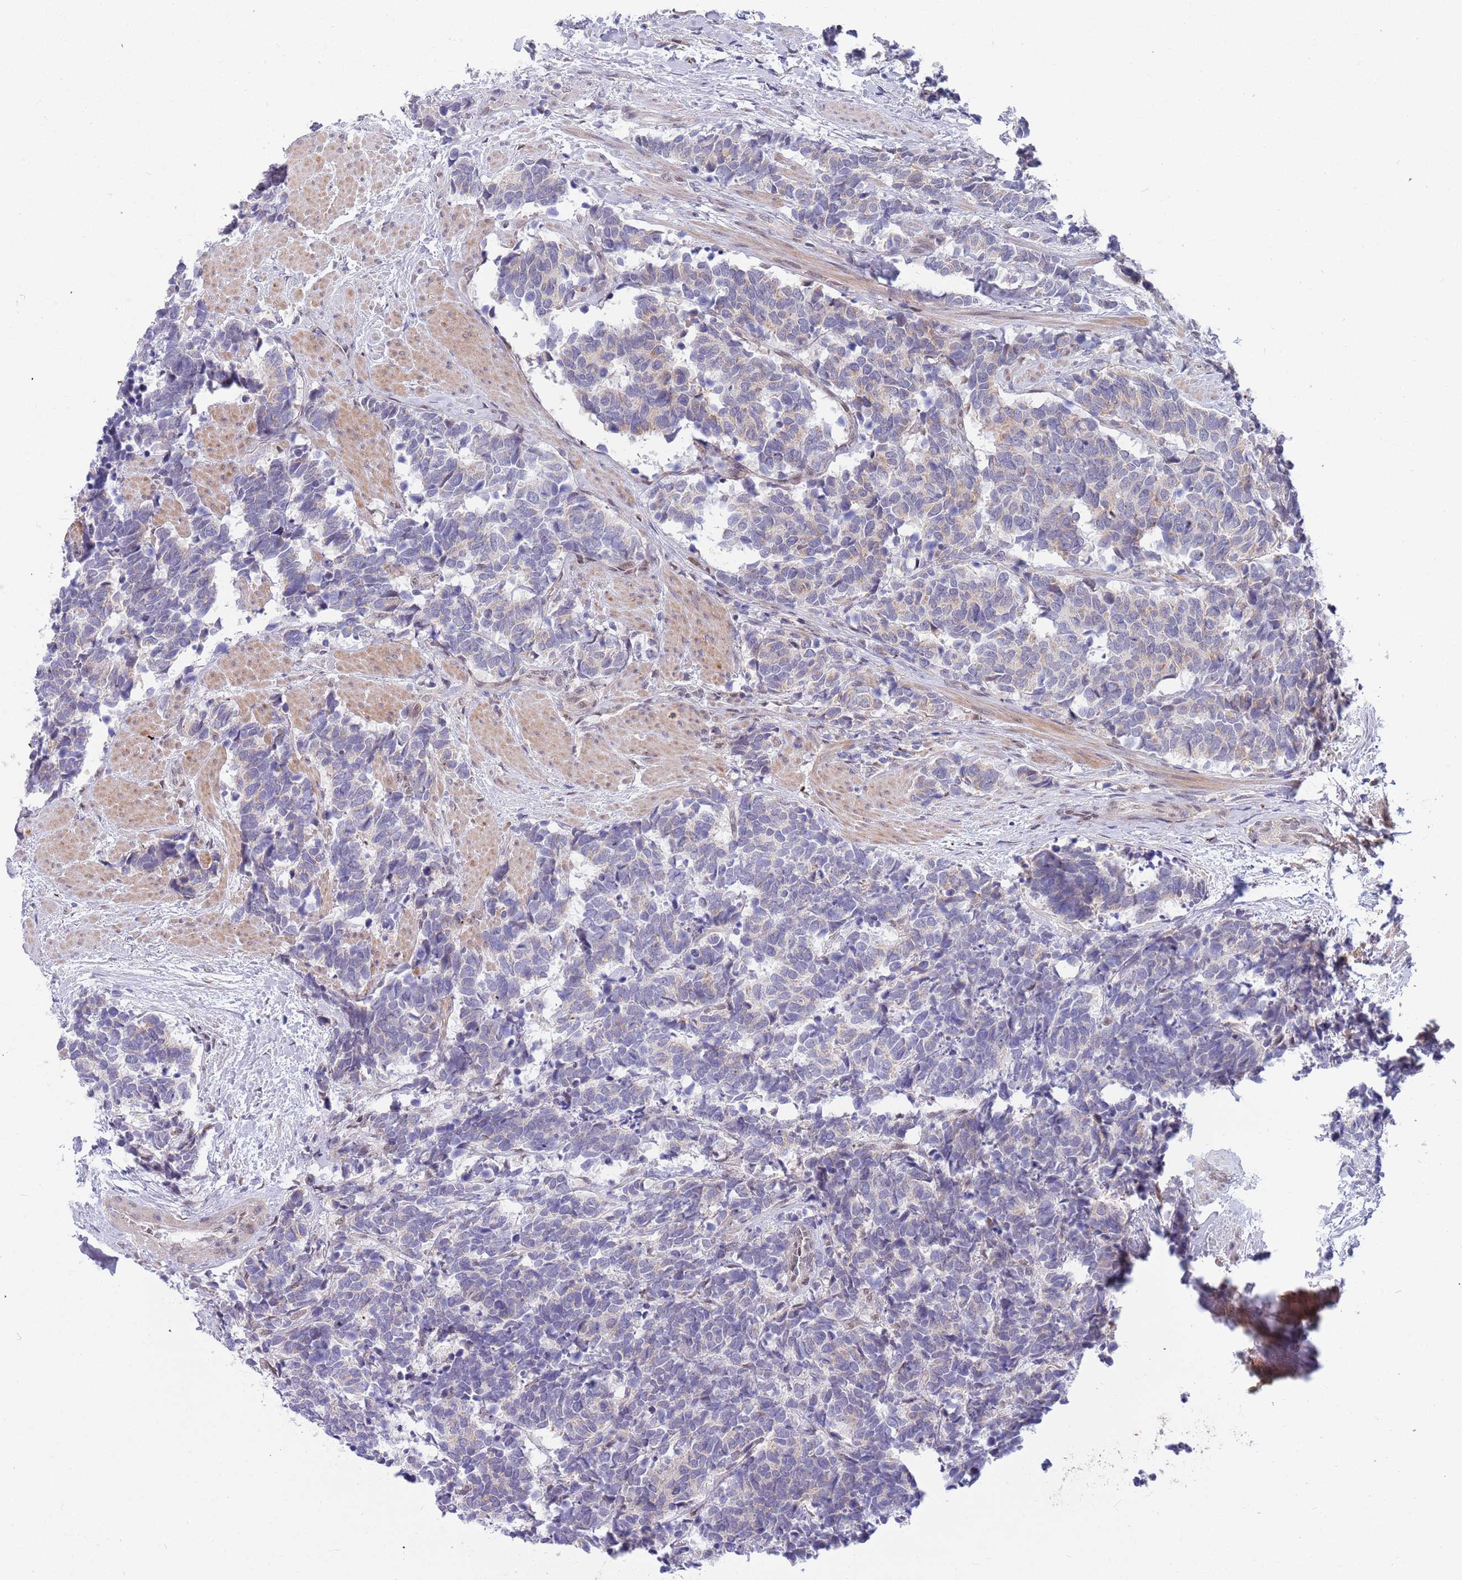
{"staining": {"intensity": "negative", "quantity": "none", "location": "none"}, "tissue": "carcinoid", "cell_type": "Tumor cells", "image_type": "cancer", "snomed": [{"axis": "morphology", "description": "Carcinoma, NOS"}, {"axis": "morphology", "description": "Carcinoid, malignant, NOS"}, {"axis": "topography", "description": "Prostate"}], "caption": "High magnification brightfield microscopy of carcinoma stained with DAB (brown) and counterstained with hematoxylin (blue): tumor cells show no significant staining.", "gene": "NLRP6", "patient": {"sex": "male", "age": 57}}